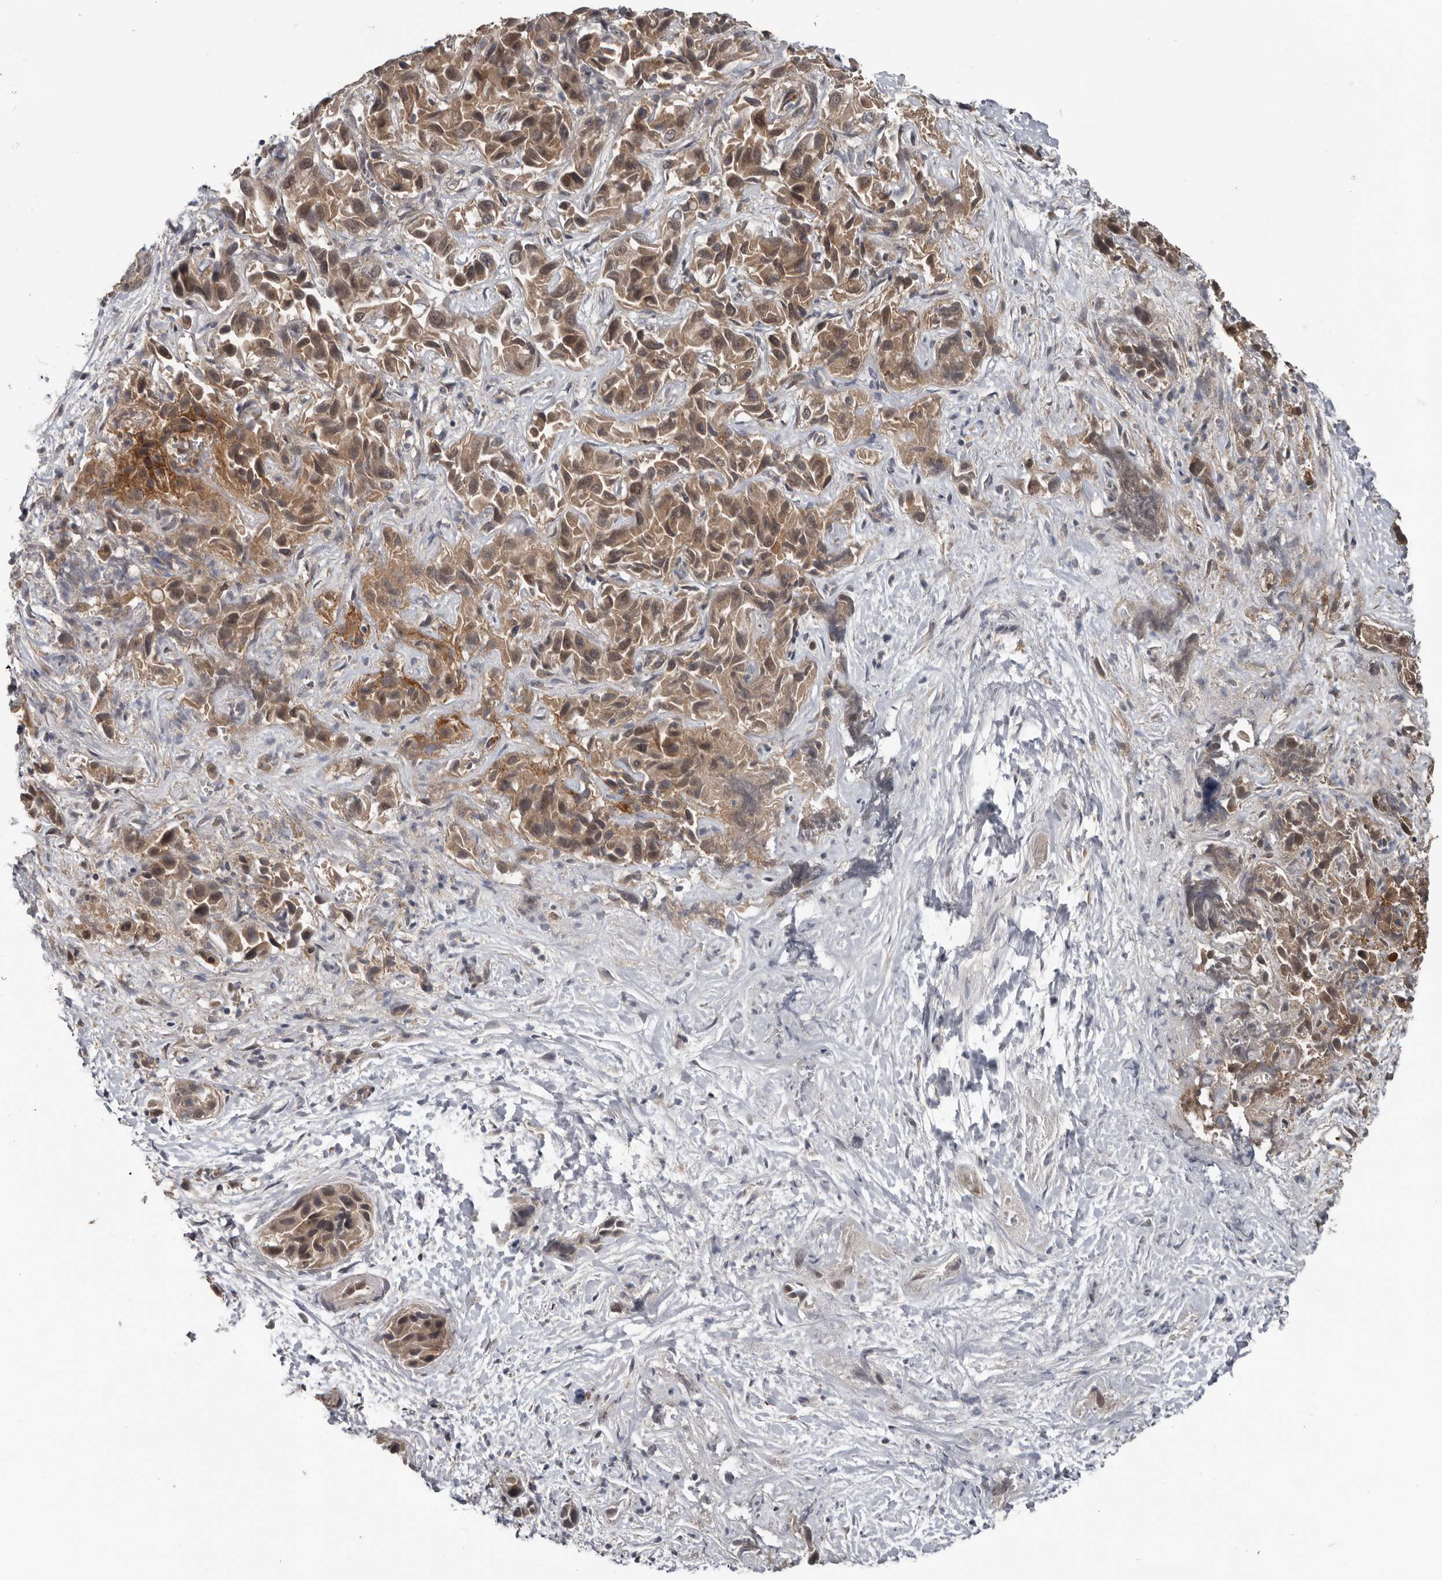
{"staining": {"intensity": "weak", "quantity": ">75%", "location": "cytoplasmic/membranous"}, "tissue": "liver cancer", "cell_type": "Tumor cells", "image_type": "cancer", "snomed": [{"axis": "morphology", "description": "Cholangiocarcinoma"}, {"axis": "topography", "description": "Liver"}], "caption": "Cholangiocarcinoma (liver) was stained to show a protein in brown. There is low levels of weak cytoplasmic/membranous expression in about >75% of tumor cells. The staining is performed using DAB brown chromogen to label protein expression. The nuclei are counter-stained blue using hematoxylin.", "gene": "DNAJB4", "patient": {"sex": "female", "age": 52}}